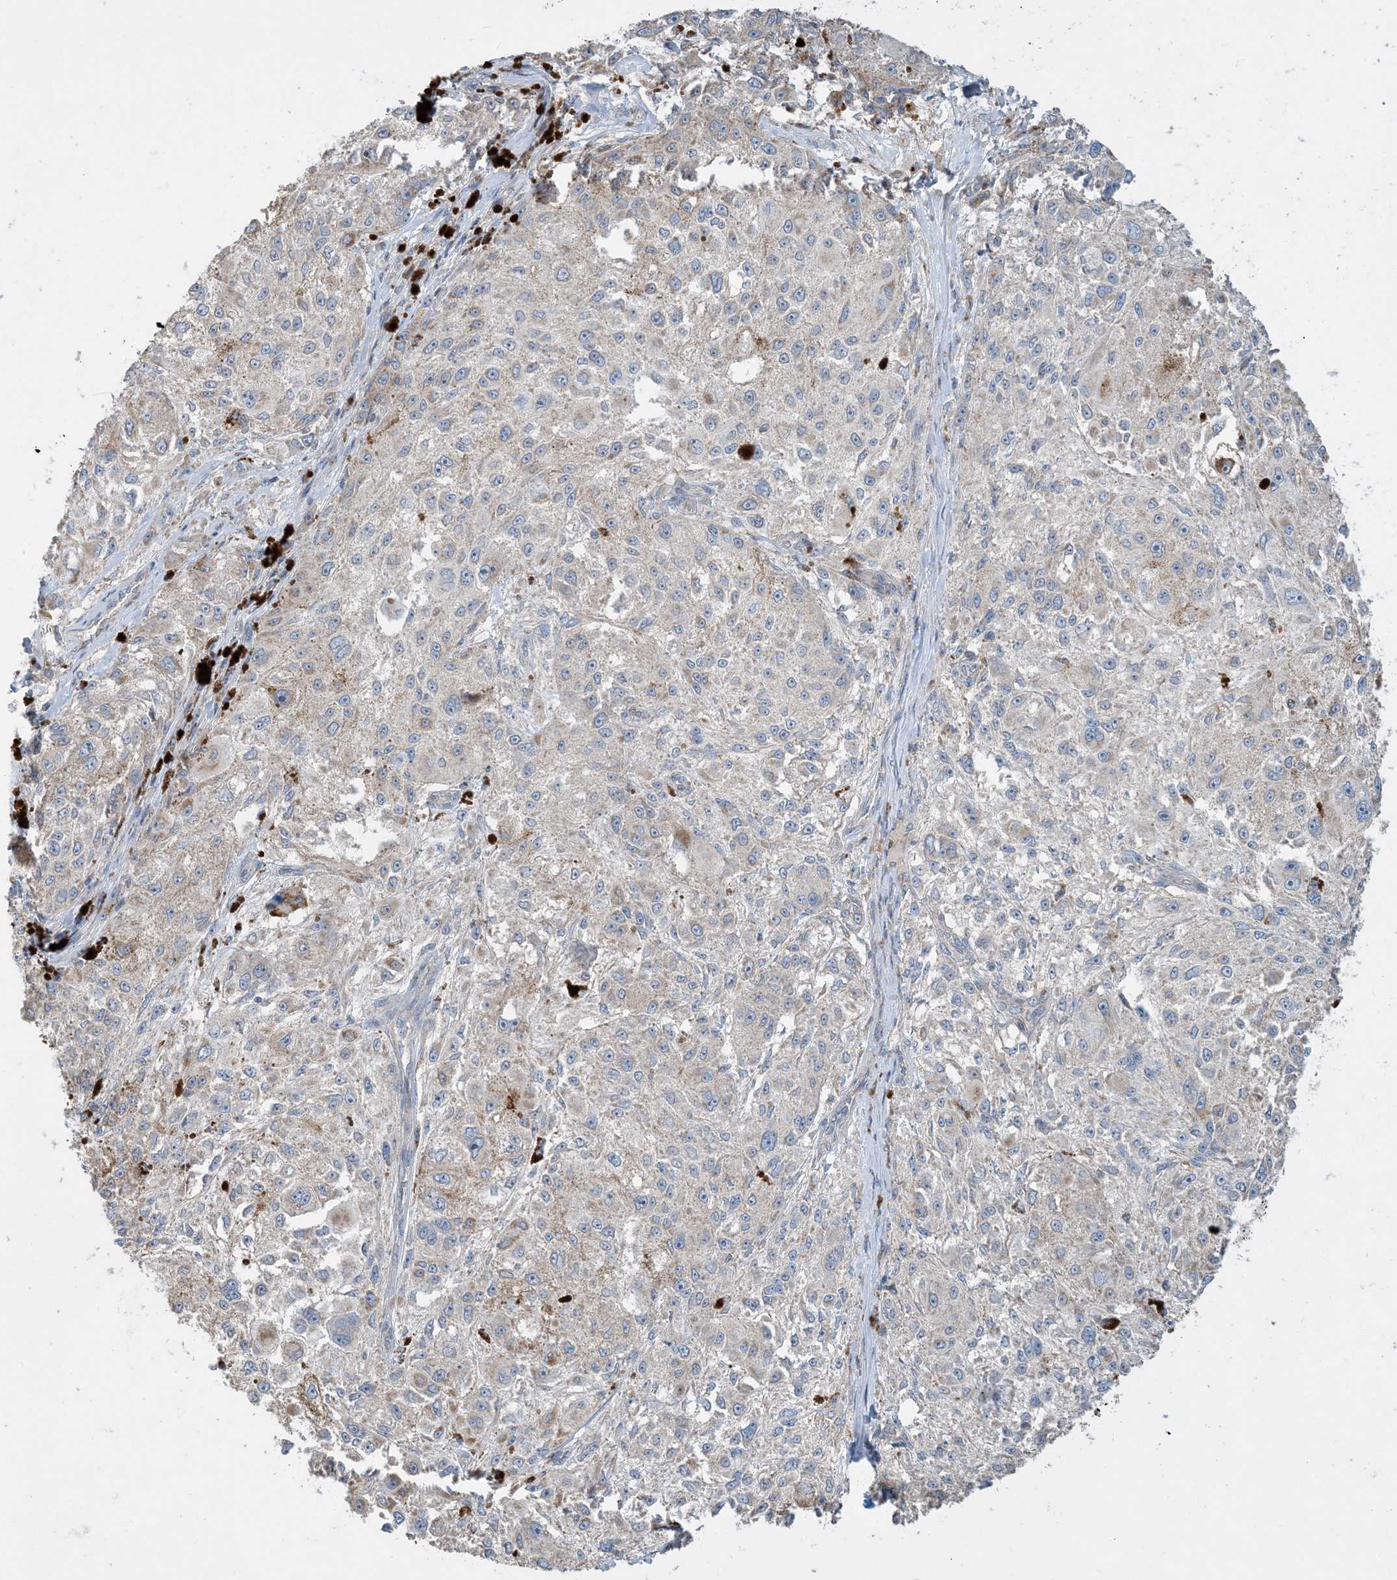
{"staining": {"intensity": "negative", "quantity": "none", "location": "none"}, "tissue": "melanoma", "cell_type": "Tumor cells", "image_type": "cancer", "snomed": [{"axis": "morphology", "description": "Necrosis, NOS"}, {"axis": "morphology", "description": "Malignant melanoma, NOS"}, {"axis": "topography", "description": "Skin"}], "caption": "This is a histopathology image of immunohistochemistry staining of malignant melanoma, which shows no staining in tumor cells. (Immunohistochemistry (ihc), brightfield microscopy, high magnification).", "gene": "ECHDC1", "patient": {"sex": "female", "age": 87}}